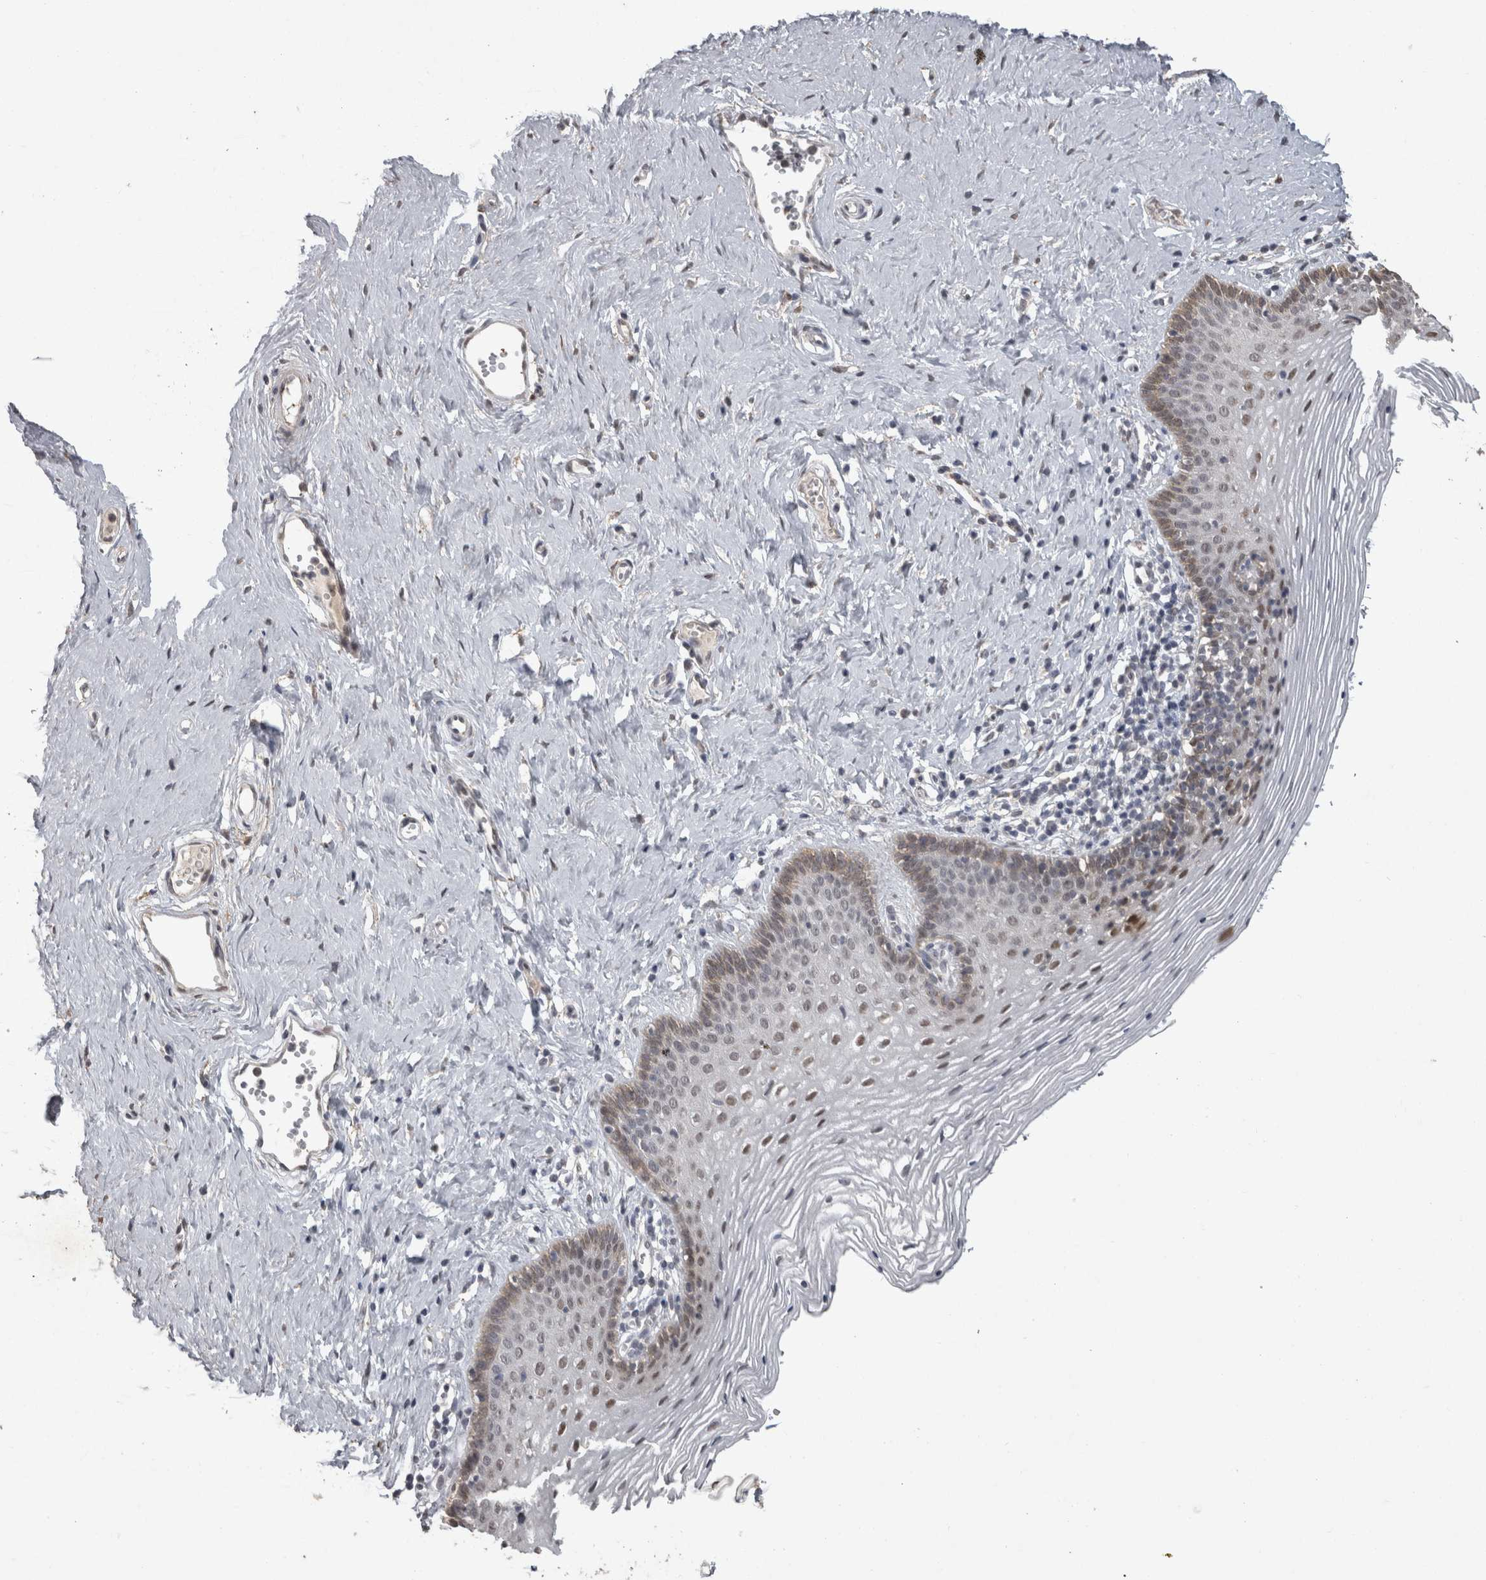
{"staining": {"intensity": "moderate", "quantity": ">75%", "location": "nuclear"}, "tissue": "vagina", "cell_type": "Squamous epithelial cells", "image_type": "normal", "snomed": [{"axis": "morphology", "description": "Normal tissue, NOS"}, {"axis": "topography", "description": "Vagina"}], "caption": "IHC of benign human vagina displays medium levels of moderate nuclear staining in about >75% of squamous epithelial cells. The protein is shown in brown color, while the nuclei are stained blue.", "gene": "MEP1A", "patient": {"sex": "female", "age": 32}}